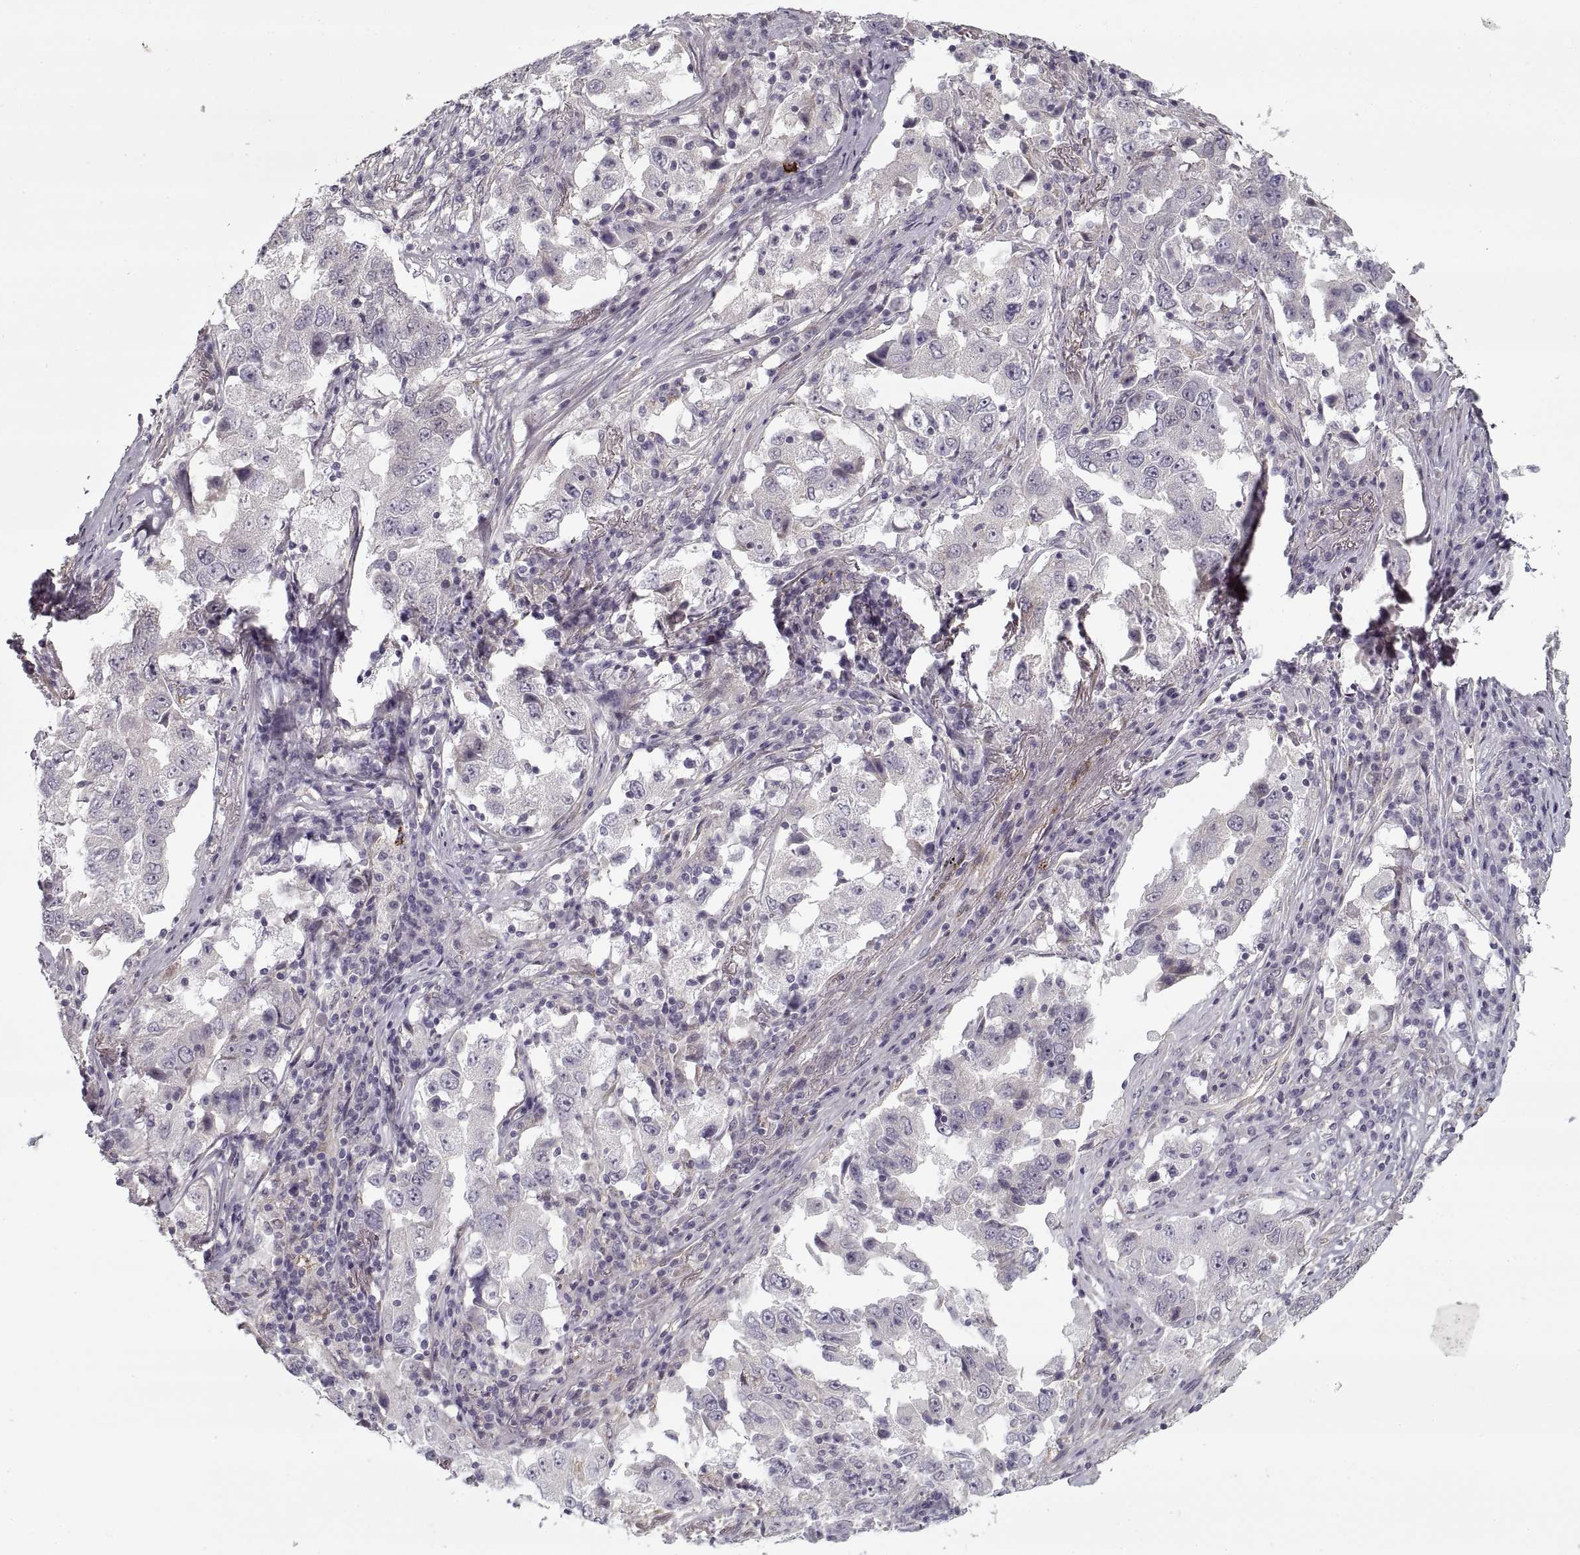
{"staining": {"intensity": "negative", "quantity": "none", "location": "none"}, "tissue": "lung cancer", "cell_type": "Tumor cells", "image_type": "cancer", "snomed": [{"axis": "morphology", "description": "Adenocarcinoma, NOS"}, {"axis": "topography", "description": "Lung"}], "caption": "This is a histopathology image of immunohistochemistry staining of lung adenocarcinoma, which shows no expression in tumor cells.", "gene": "LAMB2", "patient": {"sex": "male", "age": 73}}